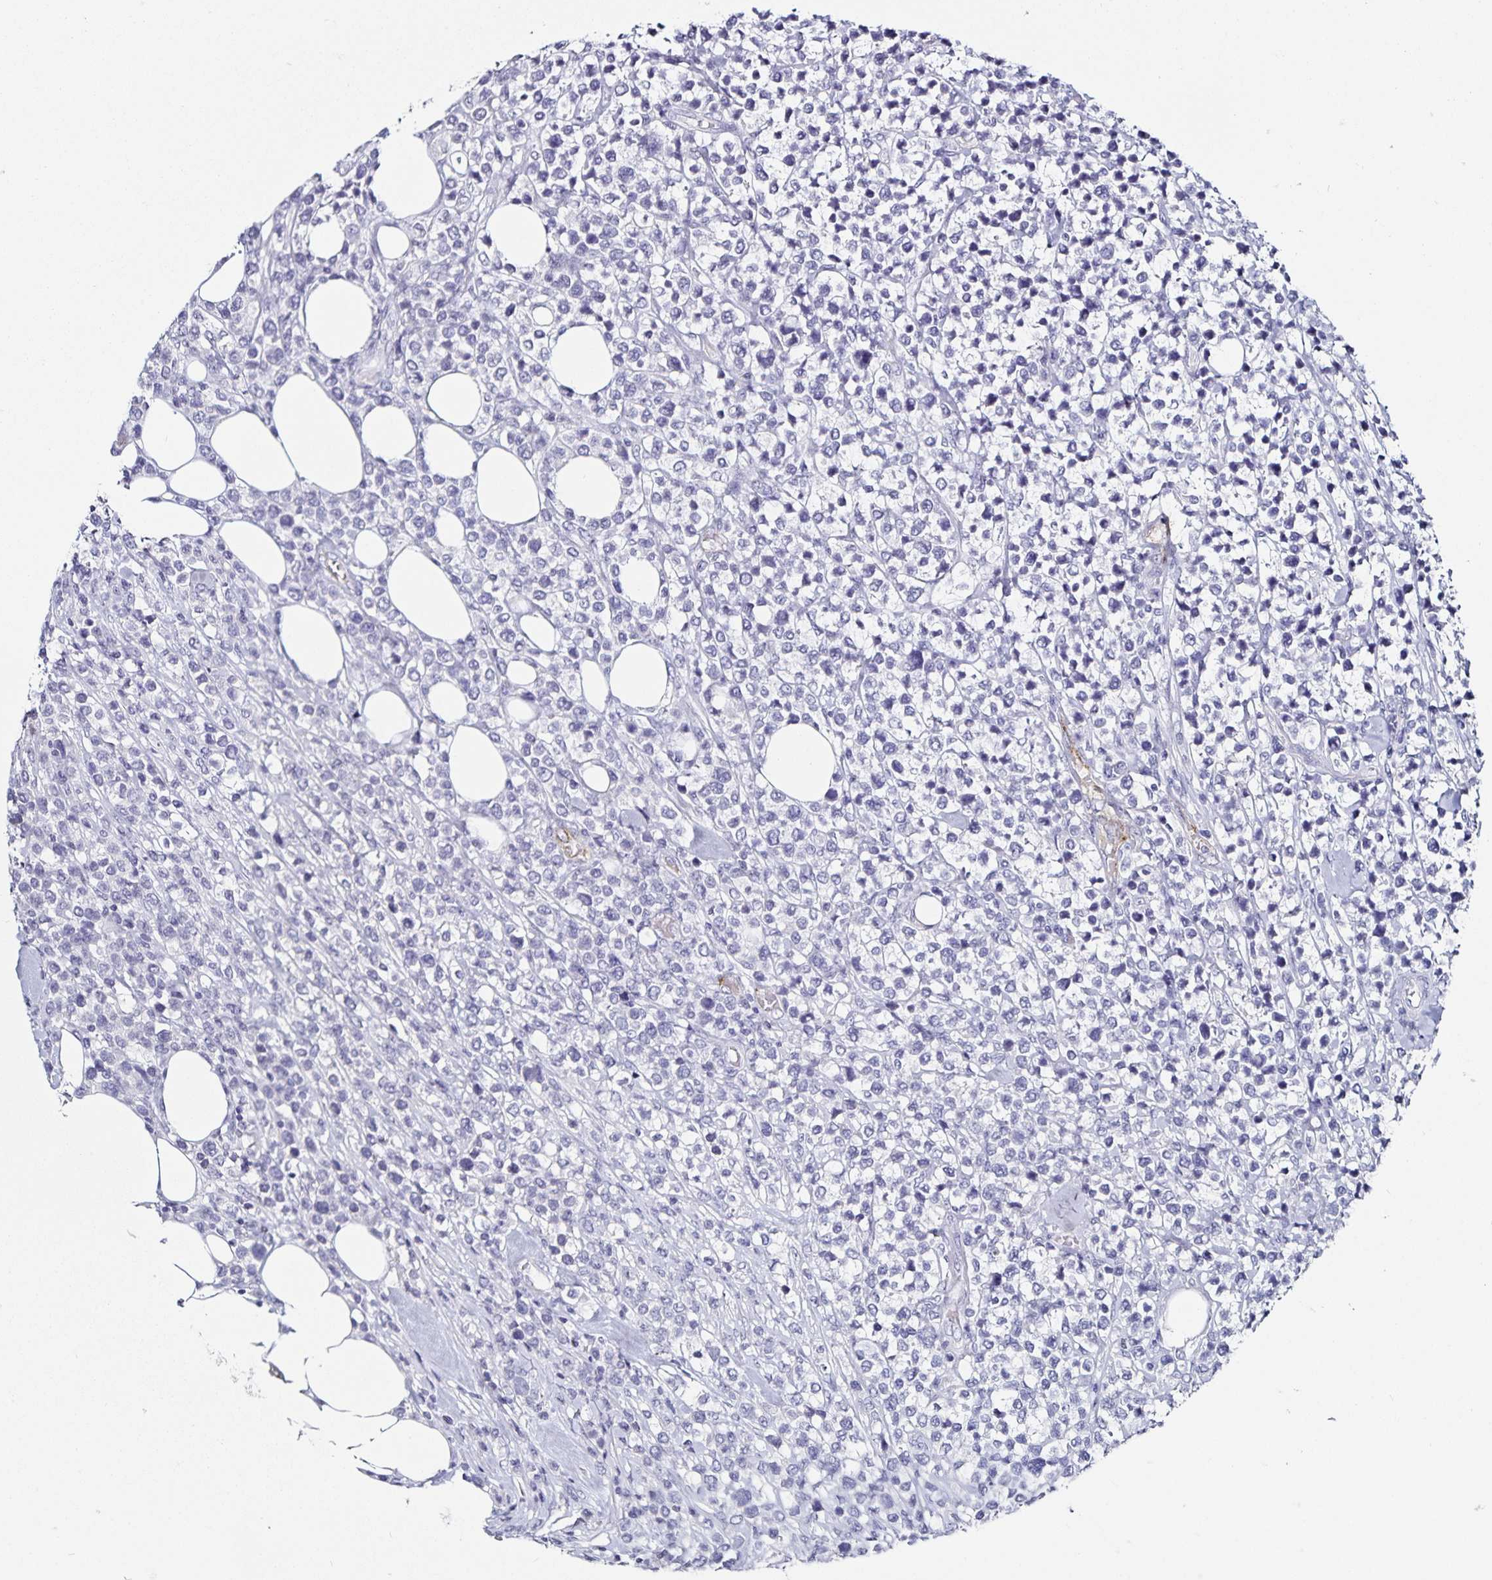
{"staining": {"intensity": "negative", "quantity": "none", "location": "none"}, "tissue": "lymphoma", "cell_type": "Tumor cells", "image_type": "cancer", "snomed": [{"axis": "morphology", "description": "Malignant lymphoma, non-Hodgkin's type, High grade"}, {"axis": "topography", "description": "Soft tissue"}], "caption": "High-grade malignant lymphoma, non-Hodgkin's type was stained to show a protein in brown. There is no significant staining in tumor cells. Brightfield microscopy of IHC stained with DAB (3,3'-diaminobenzidine) (brown) and hematoxylin (blue), captured at high magnification.", "gene": "TSPAN7", "patient": {"sex": "female", "age": 56}}